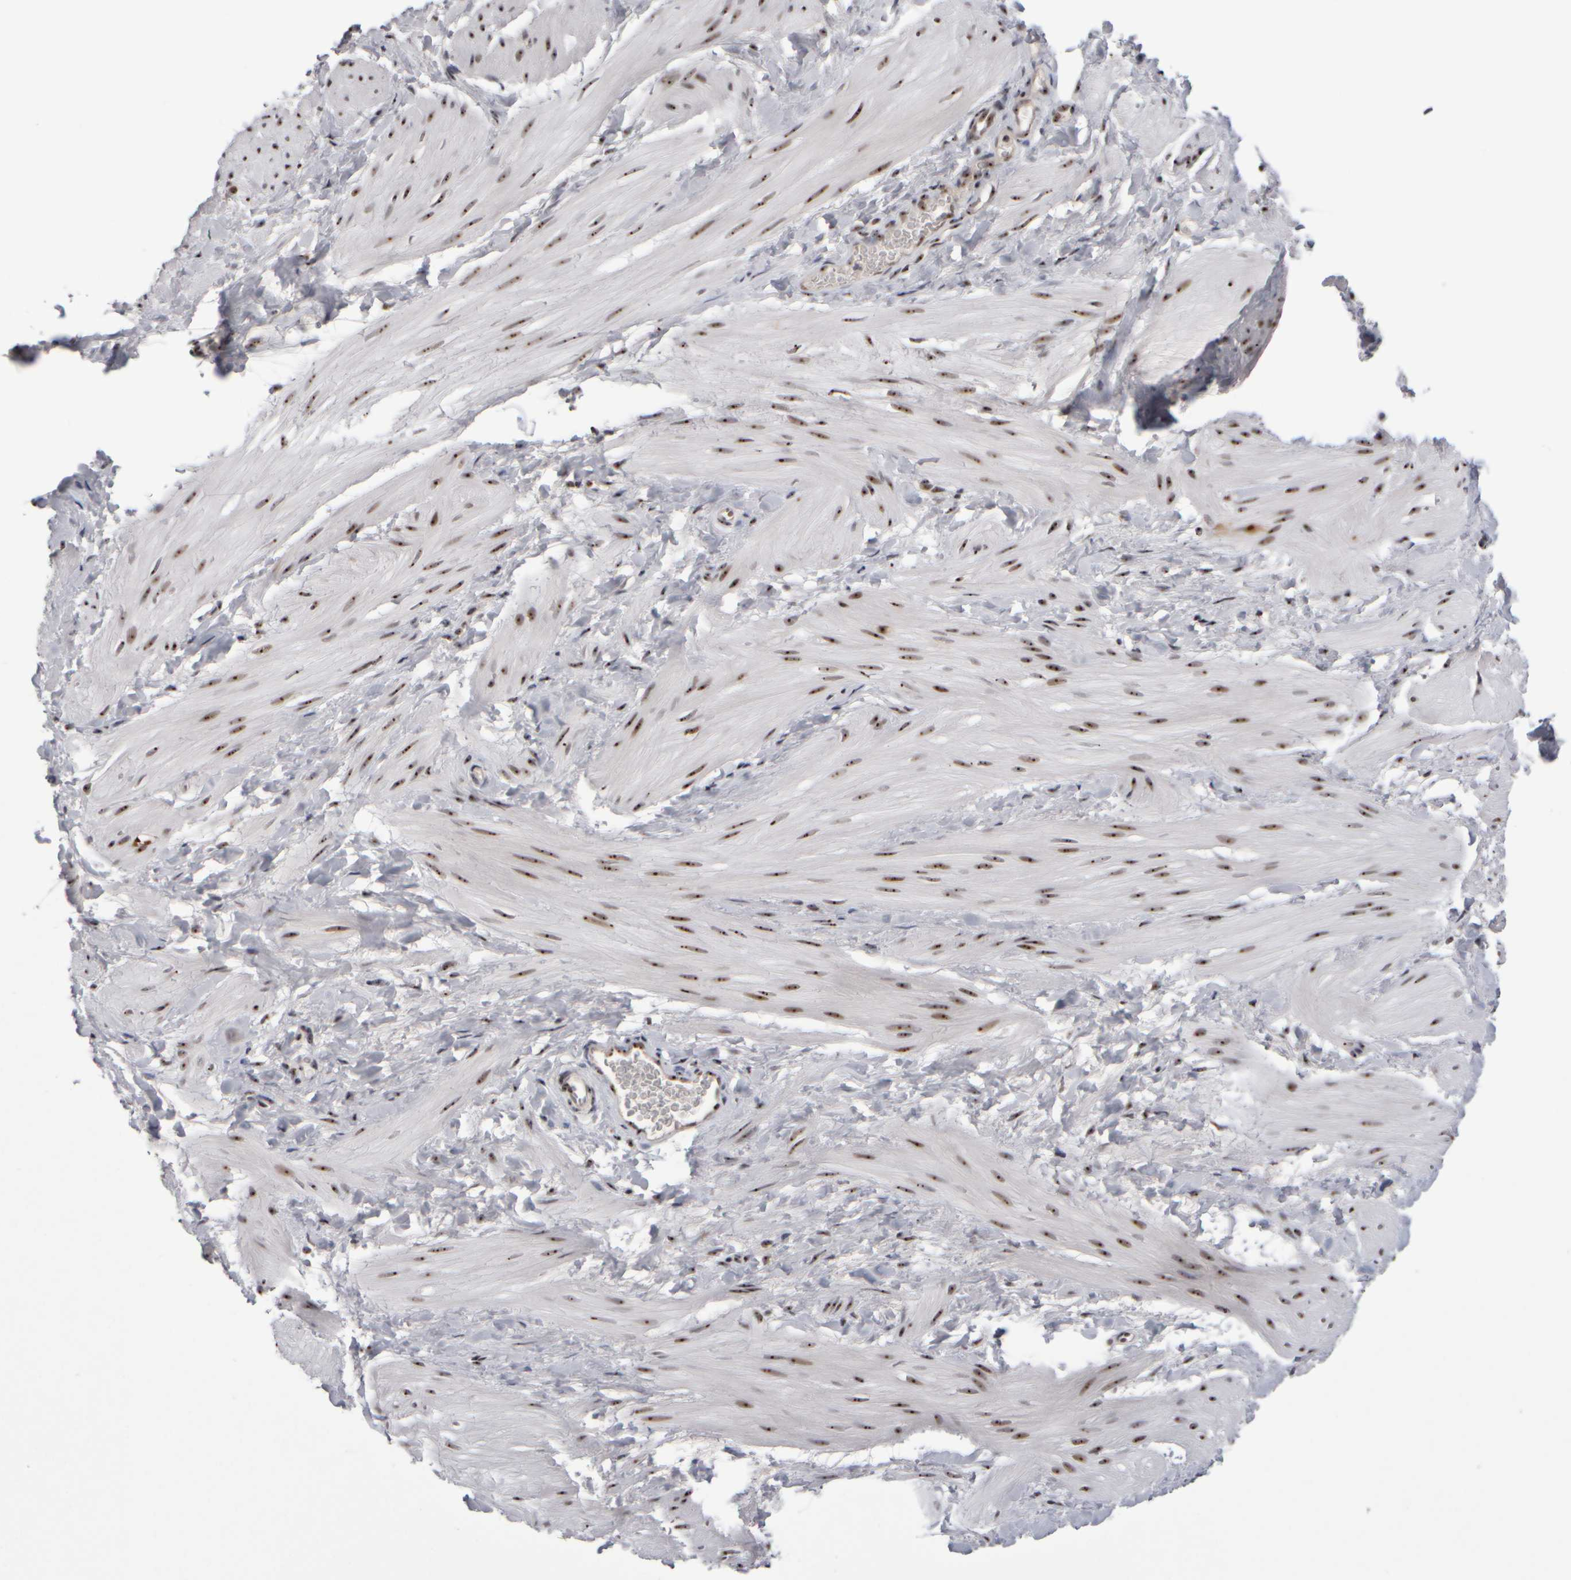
{"staining": {"intensity": "moderate", "quantity": "25%-75%", "location": "nuclear"}, "tissue": "smooth muscle", "cell_type": "Smooth muscle cells", "image_type": "normal", "snomed": [{"axis": "morphology", "description": "Normal tissue, NOS"}, {"axis": "topography", "description": "Smooth muscle"}], "caption": "Brown immunohistochemical staining in unremarkable human smooth muscle exhibits moderate nuclear expression in about 25%-75% of smooth muscle cells. The protein of interest is shown in brown color, while the nuclei are stained blue.", "gene": "SURF6", "patient": {"sex": "male", "age": 16}}